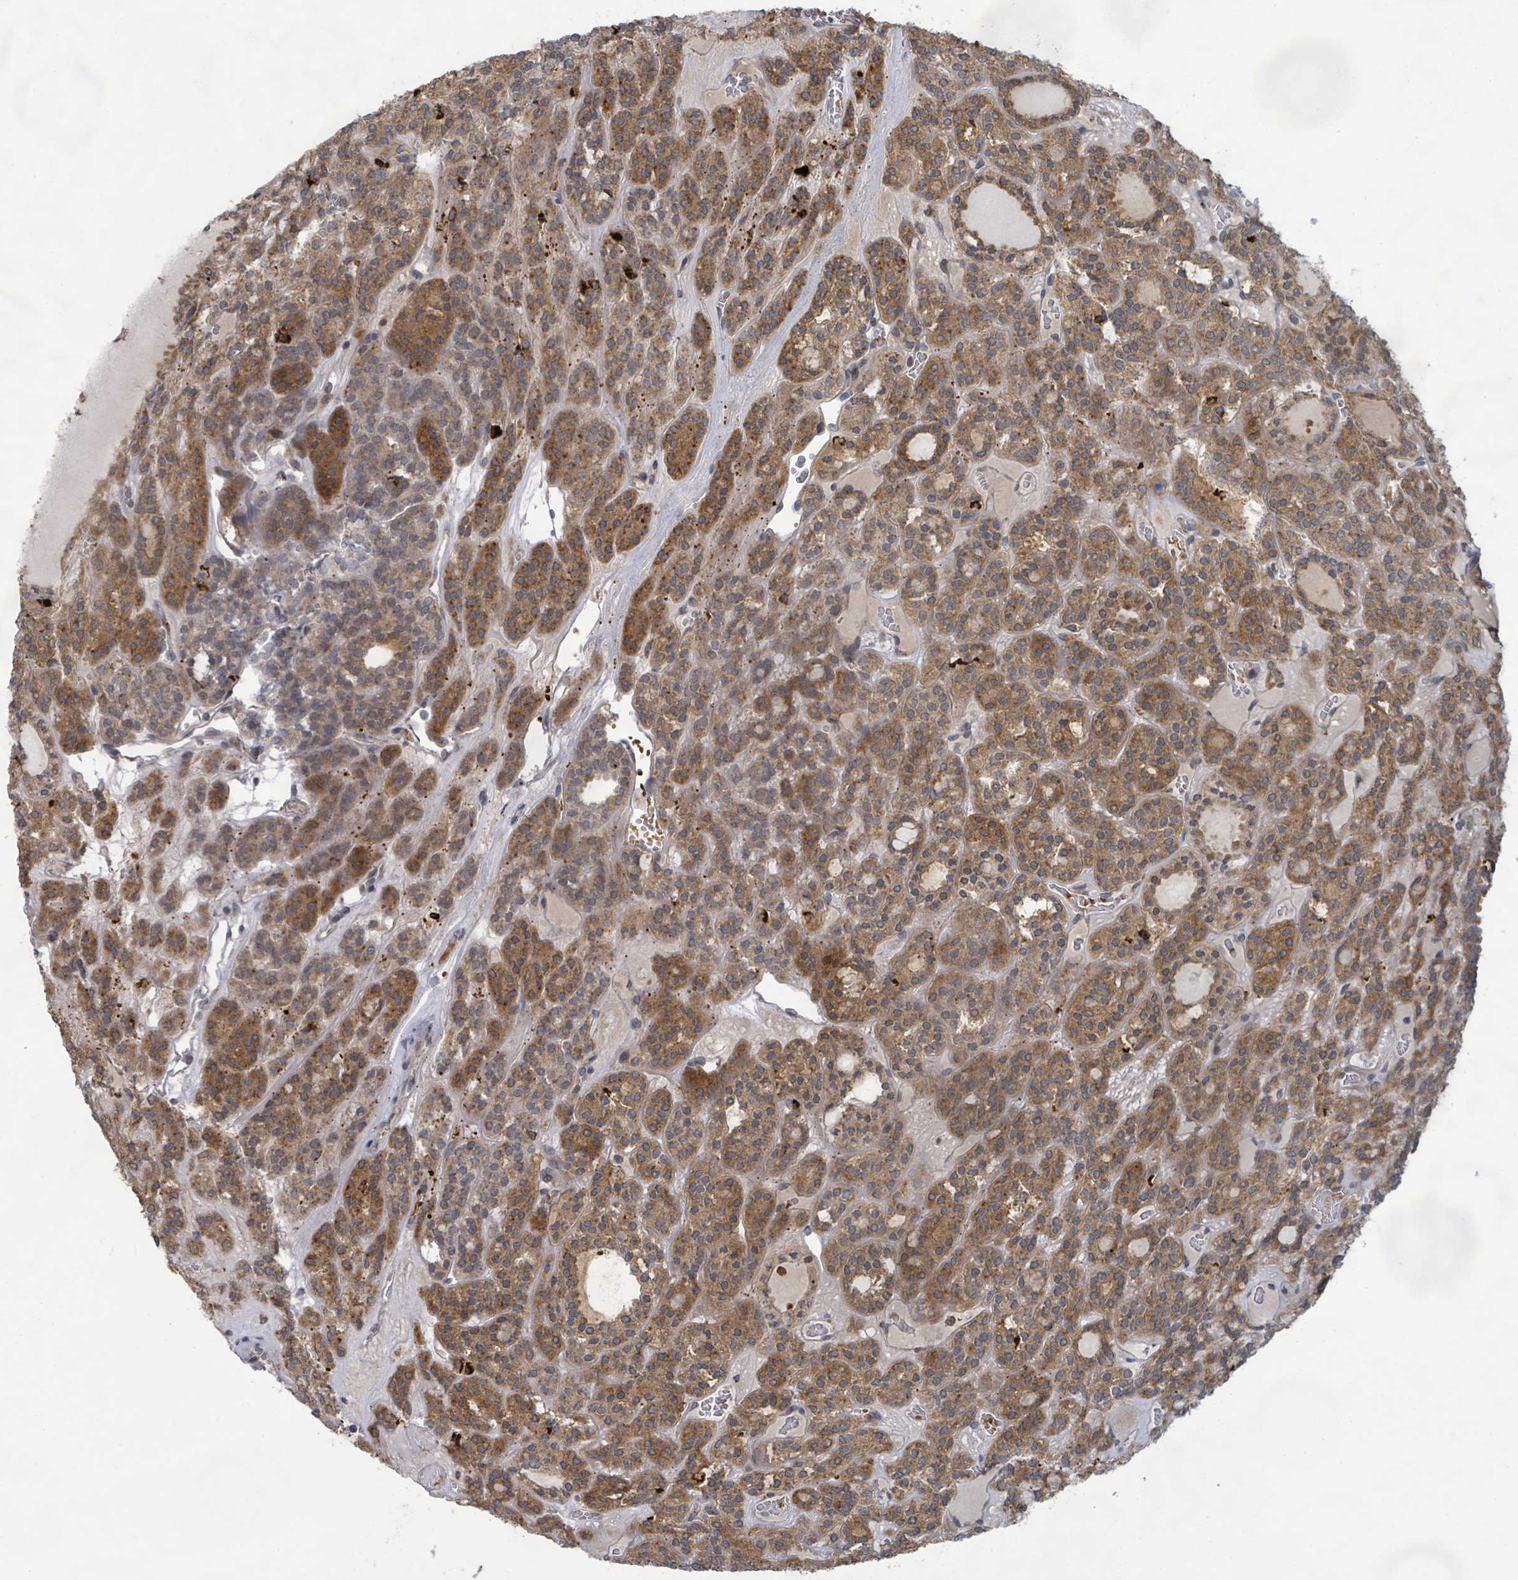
{"staining": {"intensity": "moderate", "quantity": ">75%", "location": "cytoplasmic/membranous"}, "tissue": "thyroid cancer", "cell_type": "Tumor cells", "image_type": "cancer", "snomed": [{"axis": "morphology", "description": "Follicular adenoma carcinoma, NOS"}, {"axis": "topography", "description": "Thyroid gland"}], "caption": "Thyroid cancer stained with immunohistochemistry shows moderate cytoplasmic/membranous expression in about >75% of tumor cells. (DAB IHC, brown staining for protein, blue staining for nuclei).", "gene": "SHROOM2", "patient": {"sex": "female", "age": 63}}